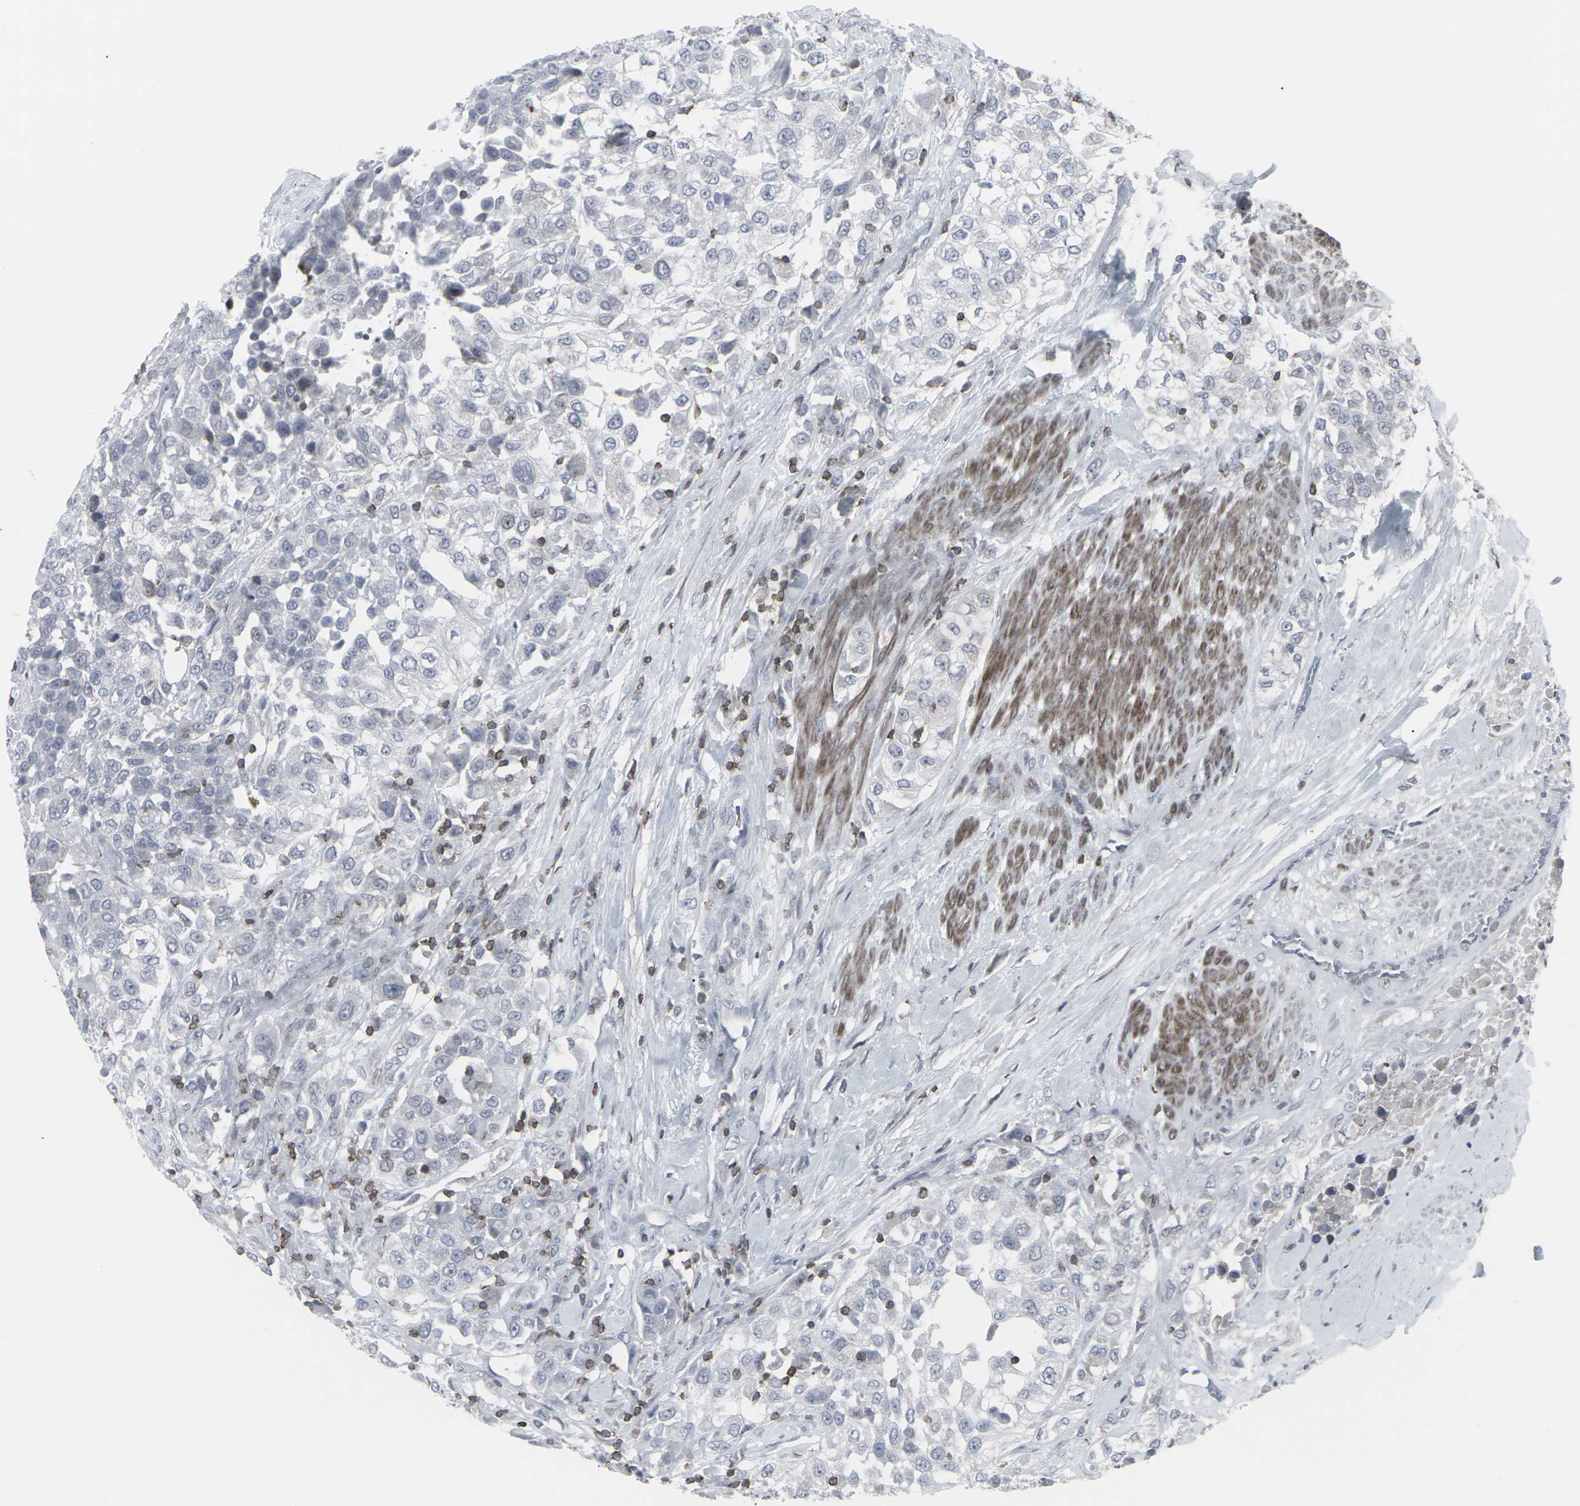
{"staining": {"intensity": "negative", "quantity": "none", "location": "none"}, "tissue": "urothelial cancer", "cell_type": "Tumor cells", "image_type": "cancer", "snomed": [{"axis": "morphology", "description": "Urothelial carcinoma, High grade"}, {"axis": "topography", "description": "Urinary bladder"}], "caption": "Immunohistochemical staining of human urothelial carcinoma (high-grade) displays no significant expression in tumor cells.", "gene": "APOBEC2", "patient": {"sex": "female", "age": 80}}